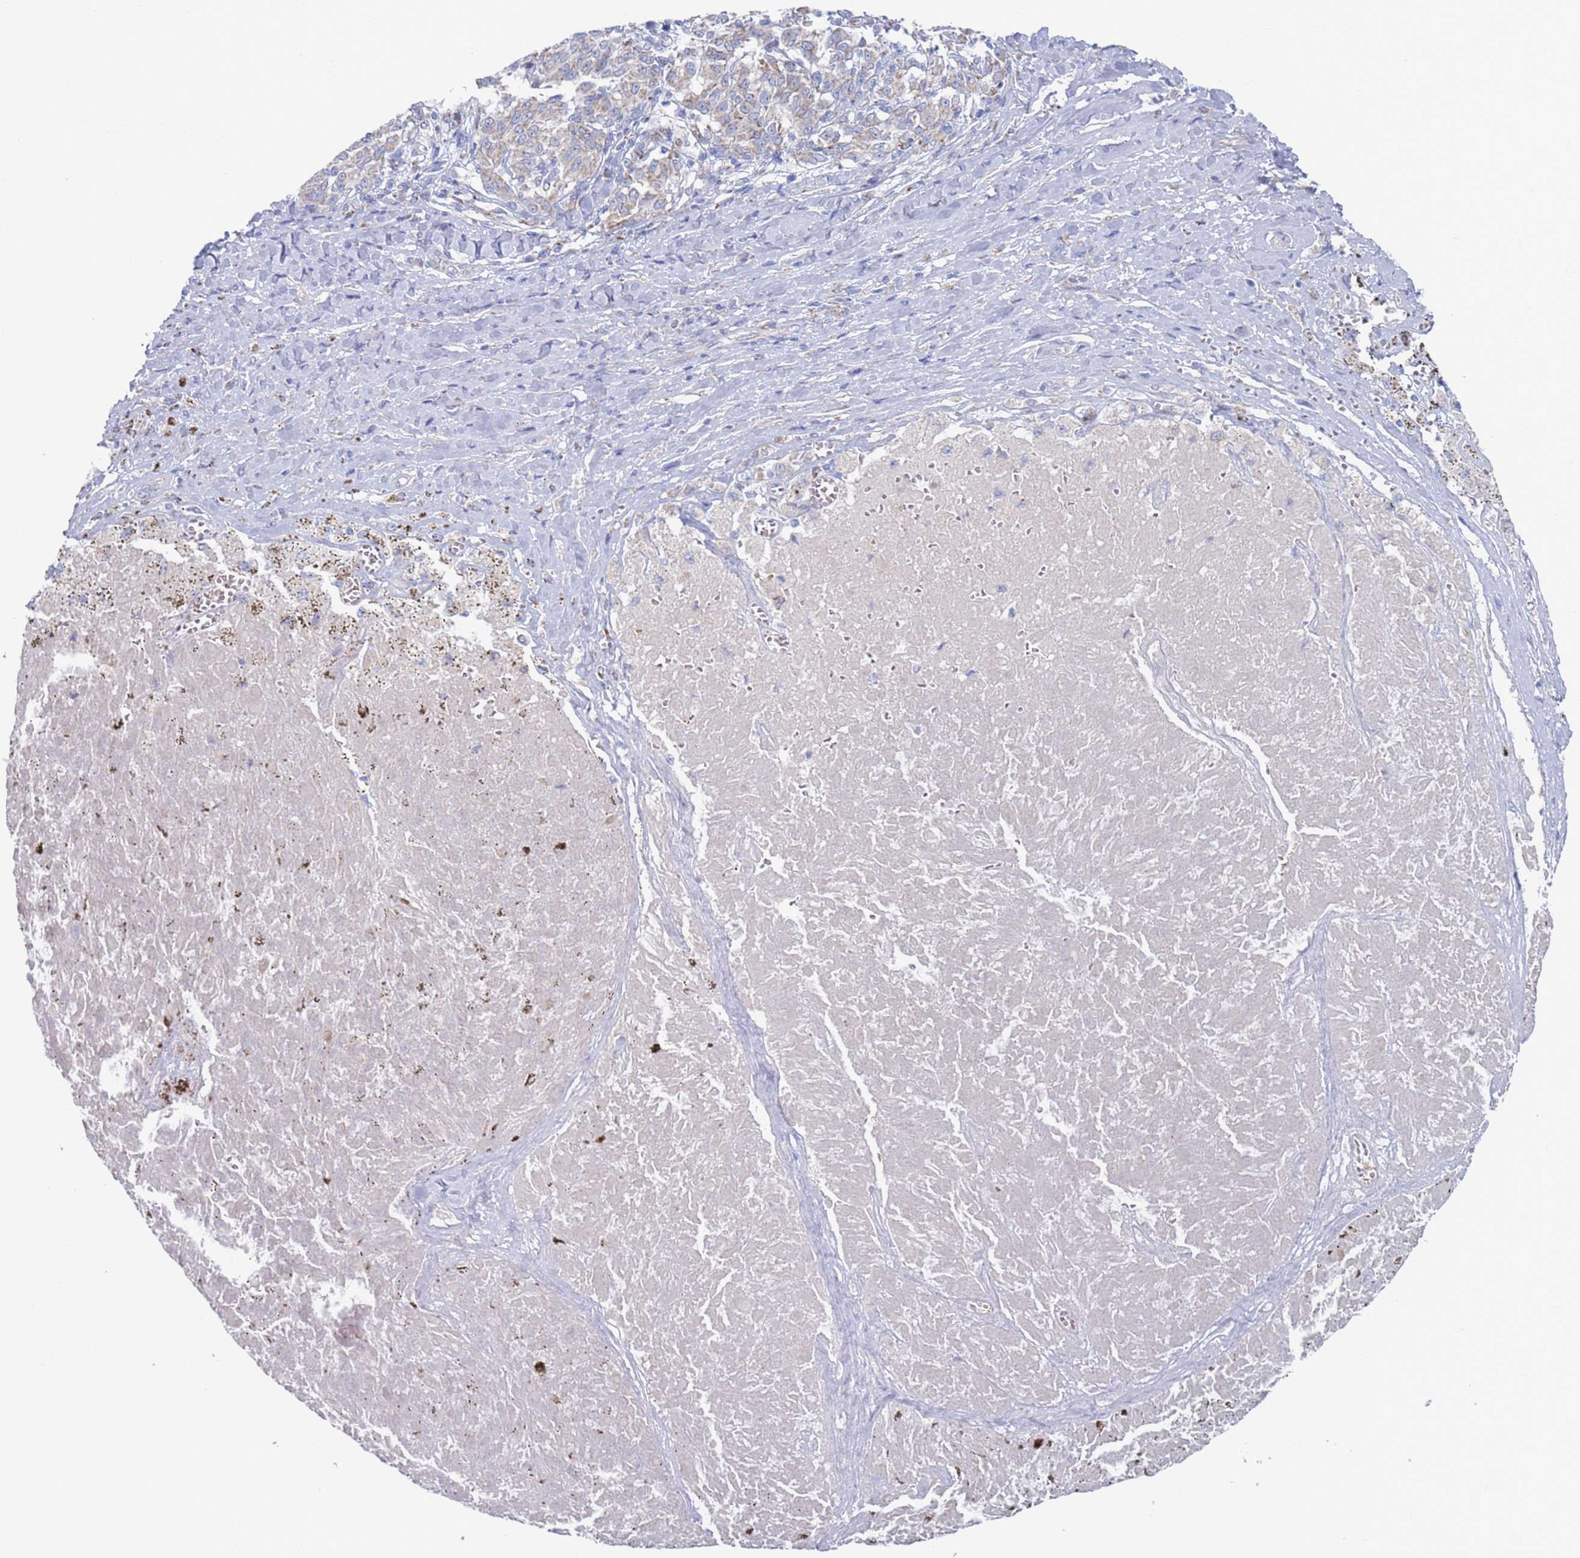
{"staining": {"intensity": "weak", "quantity": "<25%", "location": "cytoplasmic/membranous"}, "tissue": "melanoma", "cell_type": "Tumor cells", "image_type": "cancer", "snomed": [{"axis": "morphology", "description": "Malignant melanoma, NOS"}, {"axis": "topography", "description": "Skin"}], "caption": "Immunohistochemistry photomicrograph of malignant melanoma stained for a protein (brown), which exhibits no positivity in tumor cells.", "gene": "CHCHD6", "patient": {"sex": "female", "age": 72}}